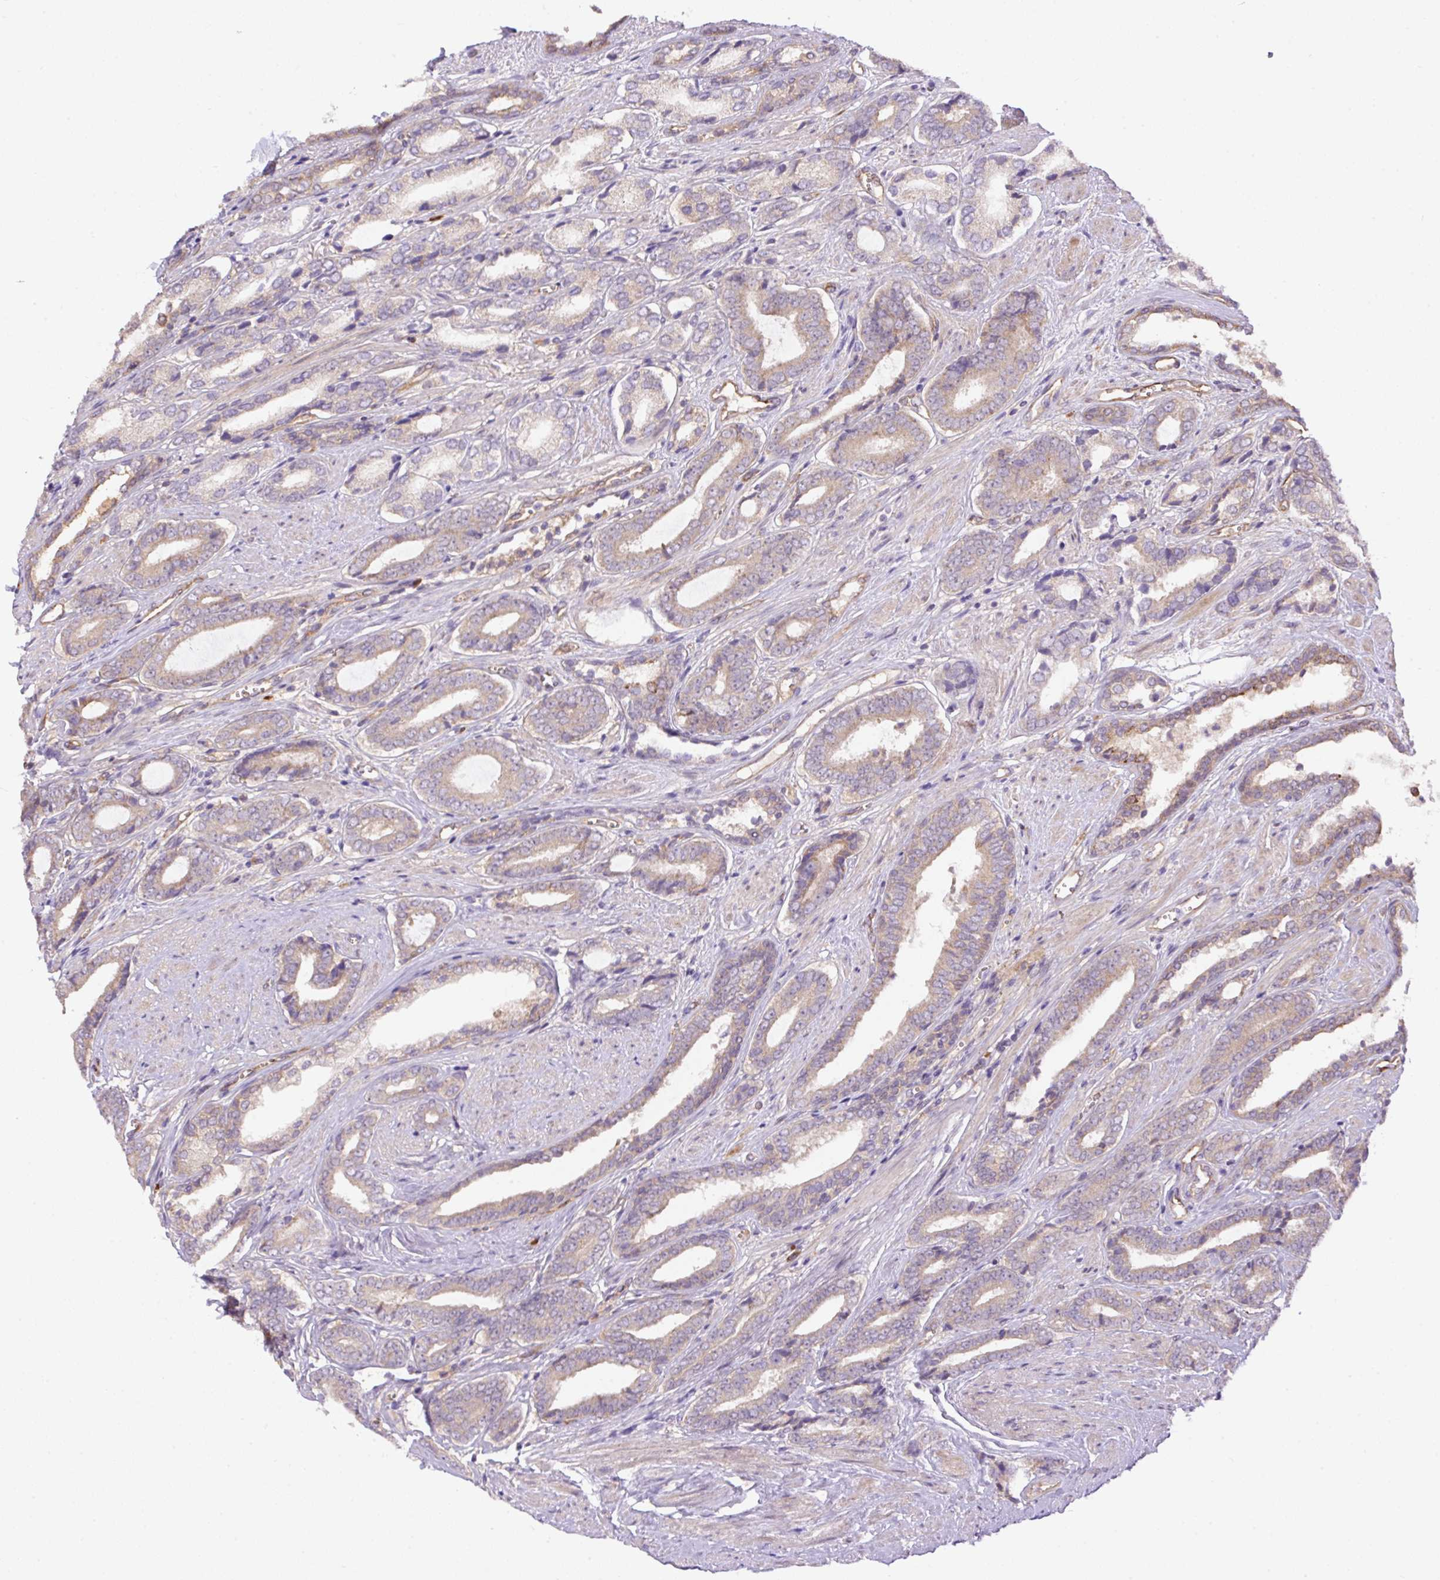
{"staining": {"intensity": "weak", "quantity": "25%-75%", "location": "cytoplasmic/membranous"}, "tissue": "prostate cancer", "cell_type": "Tumor cells", "image_type": "cancer", "snomed": [{"axis": "morphology", "description": "Adenocarcinoma, NOS"}, {"axis": "topography", "description": "Prostate and seminal vesicle, NOS"}], "caption": "Prostate adenocarcinoma was stained to show a protein in brown. There is low levels of weak cytoplasmic/membranous expression in about 25%-75% of tumor cells.", "gene": "PPME1", "patient": {"sex": "male", "age": 76}}